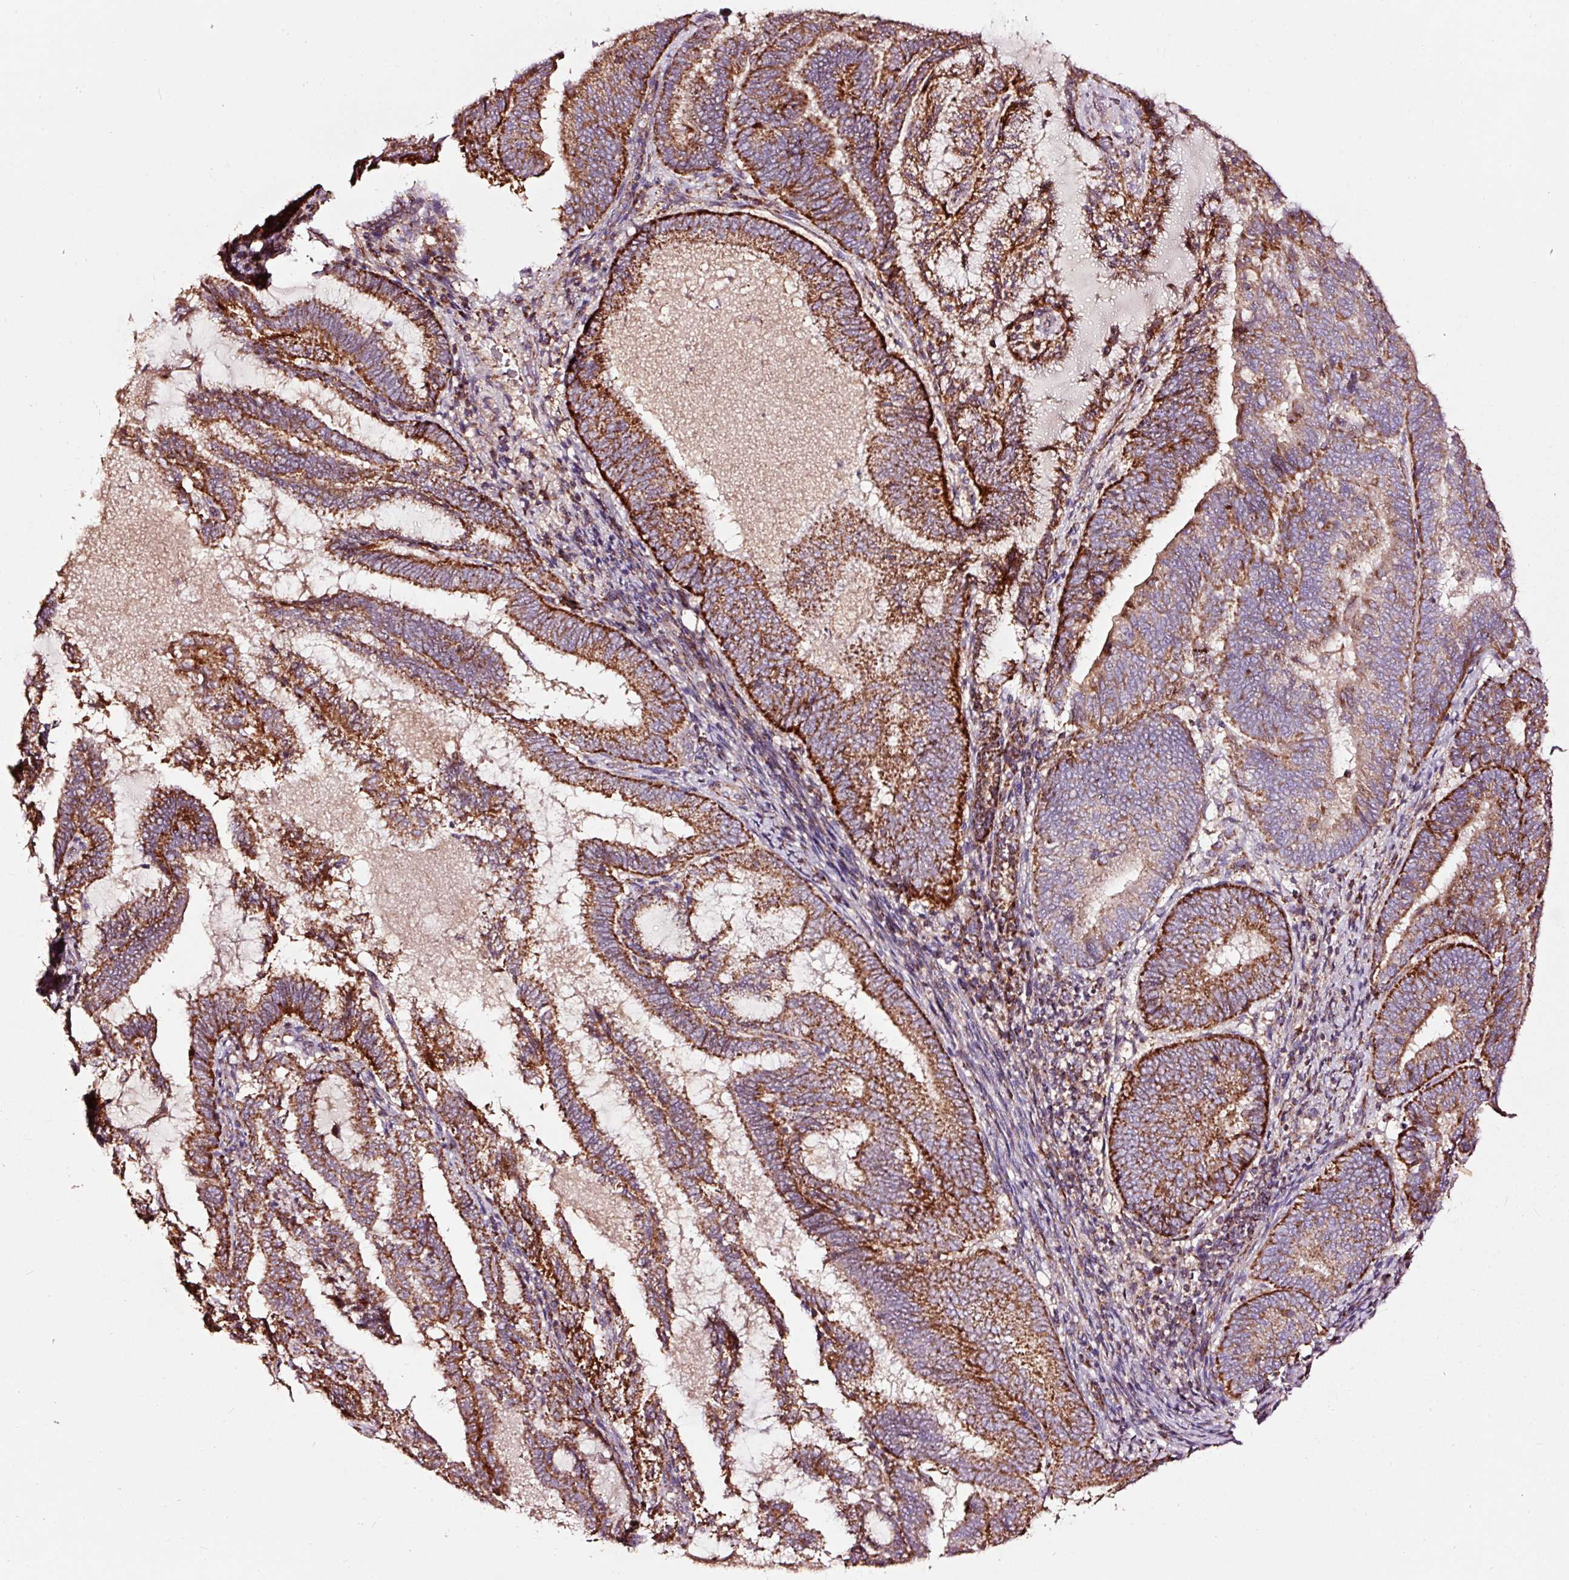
{"staining": {"intensity": "strong", "quantity": ">75%", "location": "cytoplasmic/membranous"}, "tissue": "endometrial cancer", "cell_type": "Tumor cells", "image_type": "cancer", "snomed": [{"axis": "morphology", "description": "Adenocarcinoma, NOS"}, {"axis": "topography", "description": "Endometrium"}], "caption": "Immunohistochemistry micrograph of human endometrial cancer stained for a protein (brown), which displays high levels of strong cytoplasmic/membranous staining in approximately >75% of tumor cells.", "gene": "TPM1", "patient": {"sex": "female", "age": 80}}